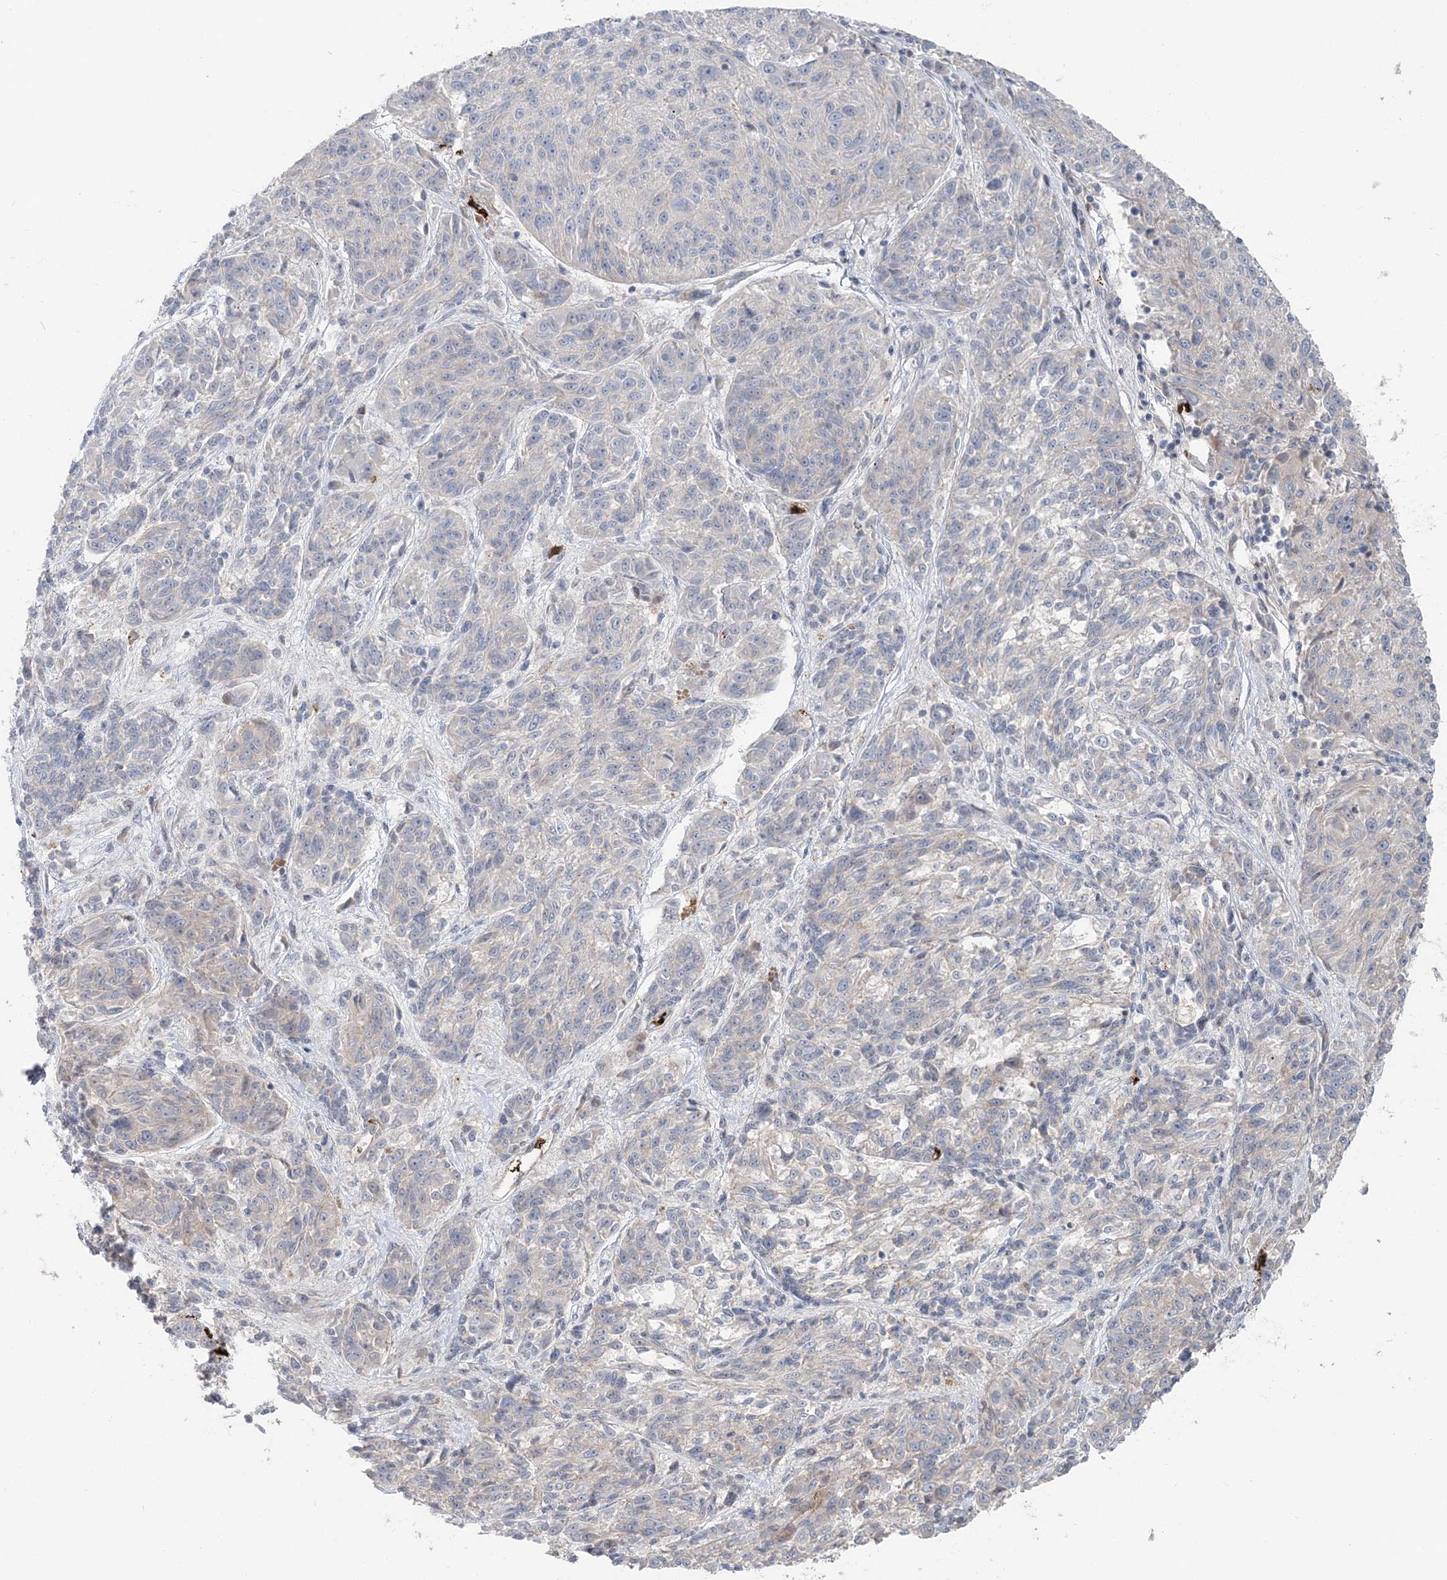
{"staining": {"intensity": "negative", "quantity": "none", "location": "none"}, "tissue": "melanoma", "cell_type": "Tumor cells", "image_type": "cancer", "snomed": [{"axis": "morphology", "description": "Malignant melanoma, NOS"}, {"axis": "topography", "description": "Skin"}], "caption": "Tumor cells show no significant protein expression in melanoma.", "gene": "SERINC1", "patient": {"sex": "male", "age": 53}}